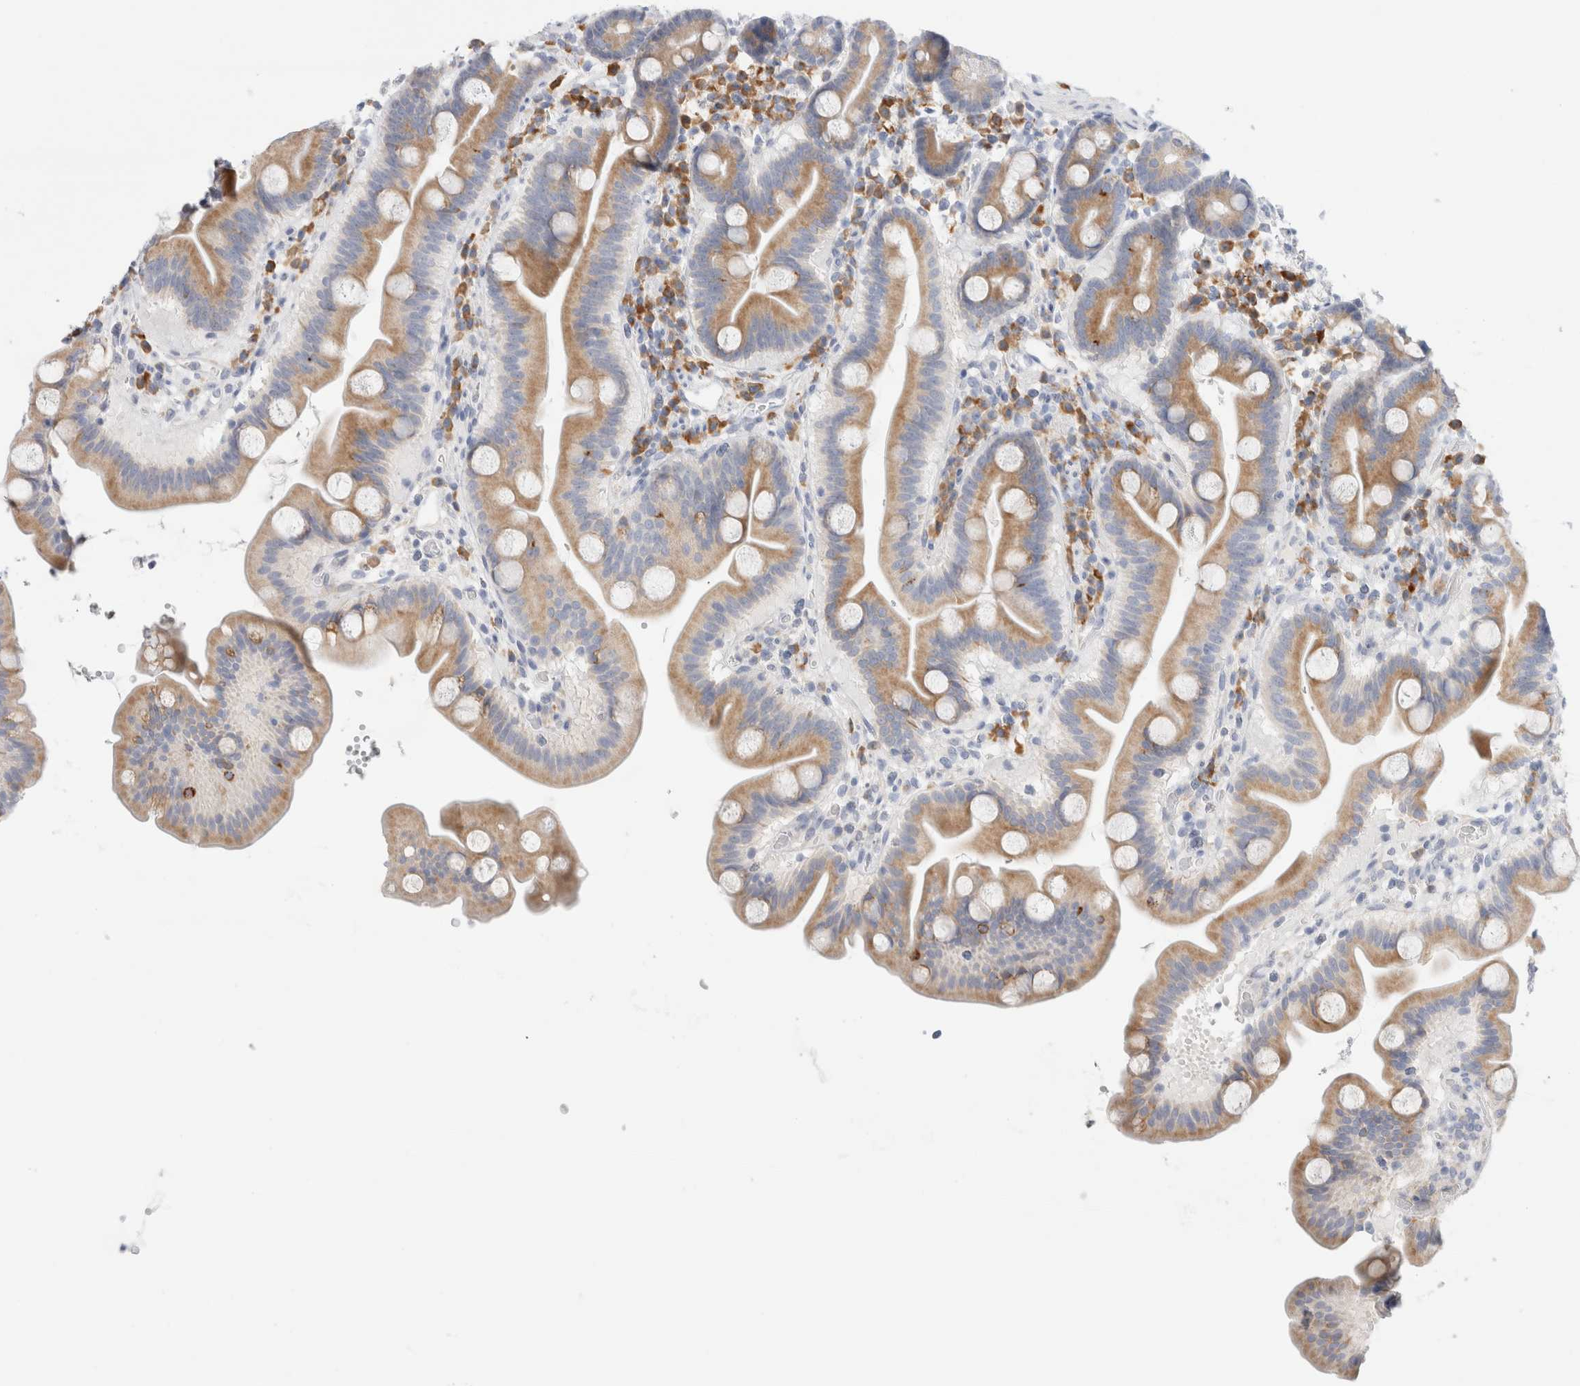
{"staining": {"intensity": "moderate", "quantity": ">75%", "location": "cytoplasmic/membranous"}, "tissue": "duodenum", "cell_type": "Glandular cells", "image_type": "normal", "snomed": [{"axis": "morphology", "description": "Normal tissue, NOS"}, {"axis": "topography", "description": "Duodenum"}], "caption": "Immunohistochemical staining of benign human duodenum exhibits moderate cytoplasmic/membranous protein staining in approximately >75% of glandular cells. Nuclei are stained in blue.", "gene": "CSK", "patient": {"sex": "male", "age": 54}}